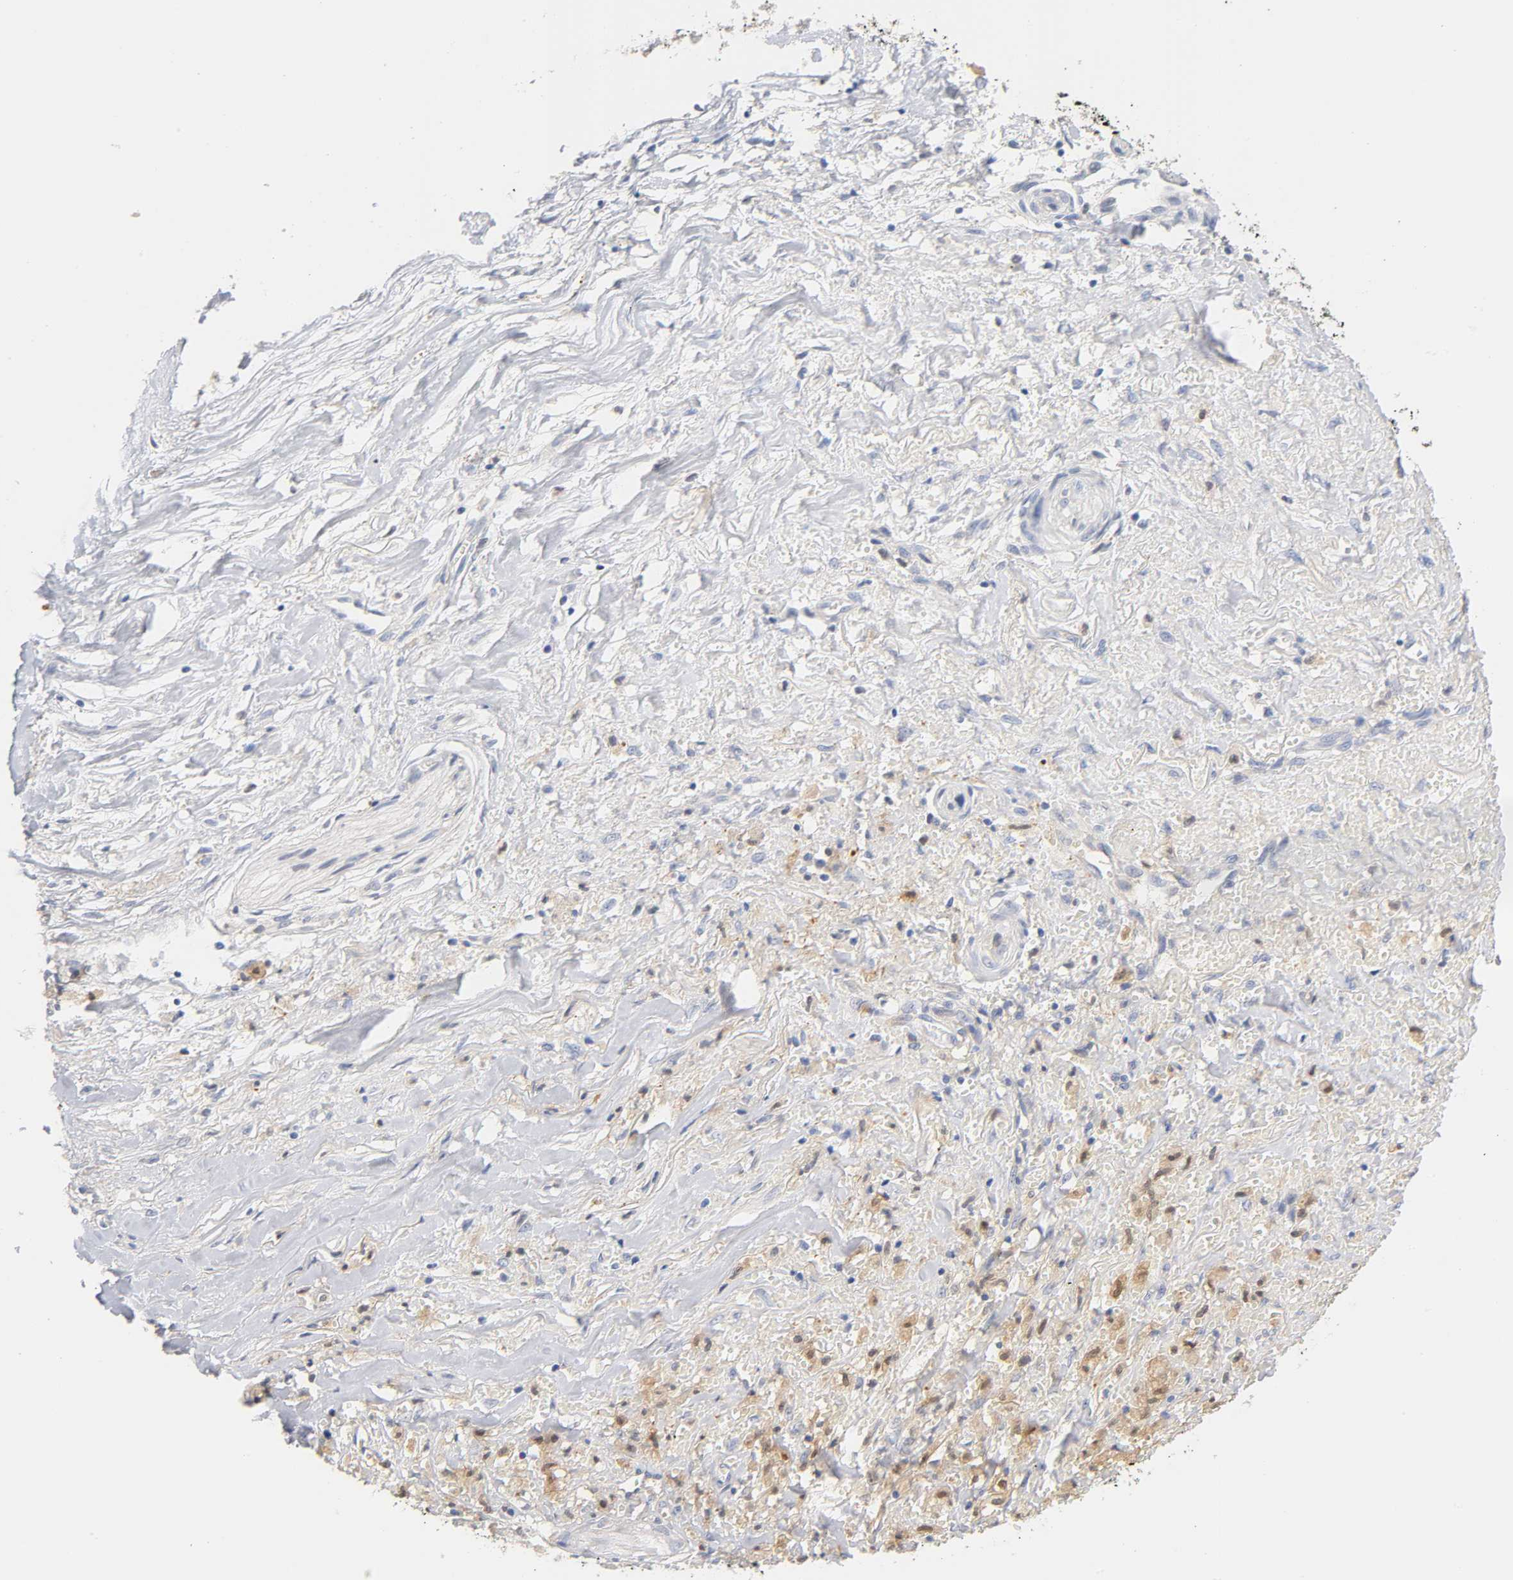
{"staining": {"intensity": "weak", "quantity": "25%-75%", "location": "cytoplasmic/membranous,nuclear"}, "tissue": "liver cancer", "cell_type": "Tumor cells", "image_type": "cancer", "snomed": [{"axis": "morphology", "description": "Cholangiocarcinoma"}, {"axis": "topography", "description": "Liver"}], "caption": "Weak cytoplasmic/membranous and nuclear expression for a protein is identified in about 25%-75% of tumor cells of liver cancer (cholangiocarcinoma) using immunohistochemistry (IHC).", "gene": "IL18", "patient": {"sex": "female", "age": 70}}